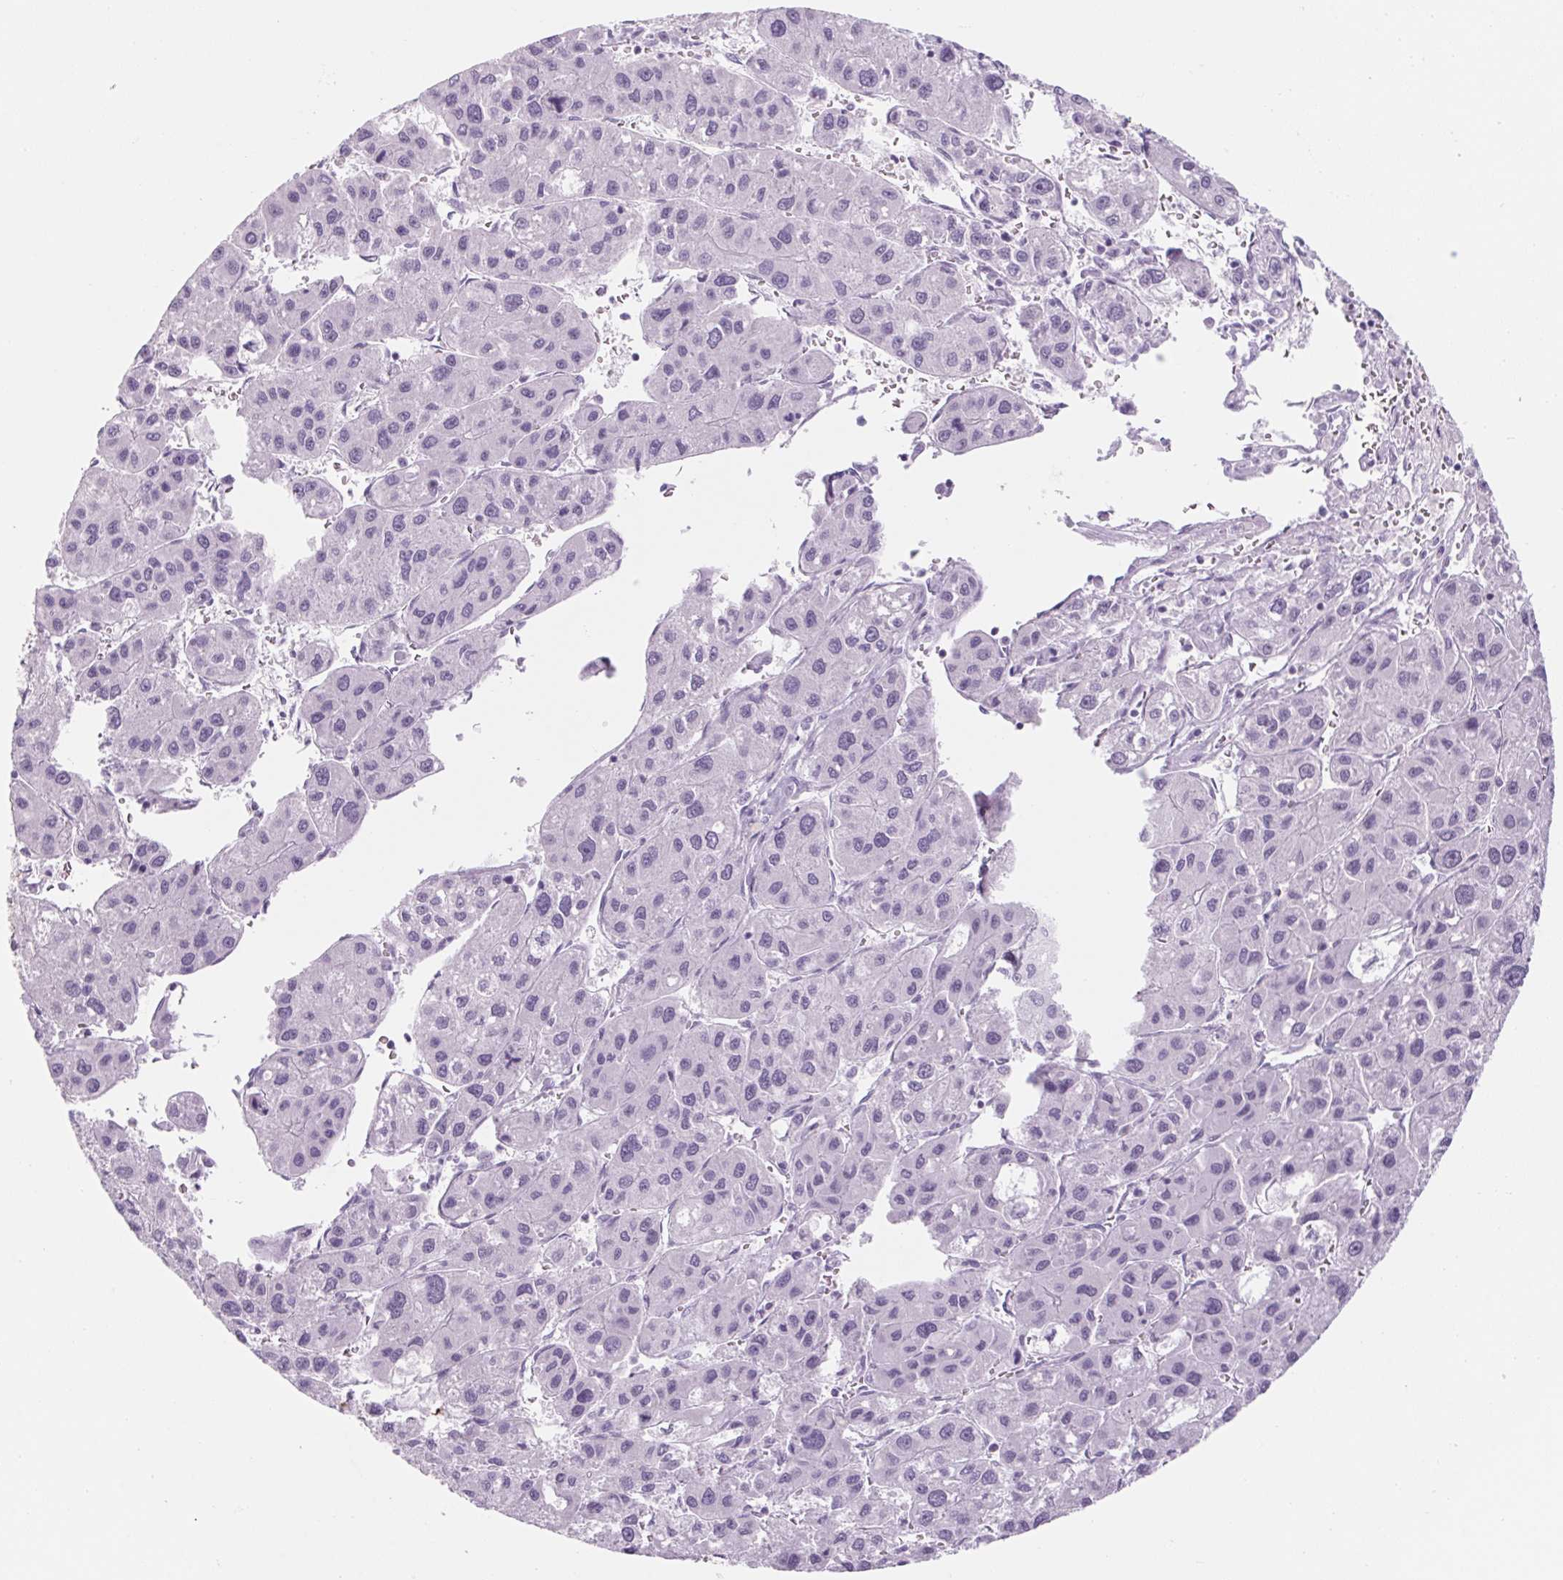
{"staining": {"intensity": "negative", "quantity": "none", "location": "none"}, "tissue": "liver cancer", "cell_type": "Tumor cells", "image_type": "cancer", "snomed": [{"axis": "morphology", "description": "Carcinoma, Hepatocellular, NOS"}, {"axis": "topography", "description": "Liver"}], "caption": "Liver cancer (hepatocellular carcinoma) stained for a protein using IHC displays no expression tumor cells.", "gene": "RPTN", "patient": {"sex": "male", "age": 73}}